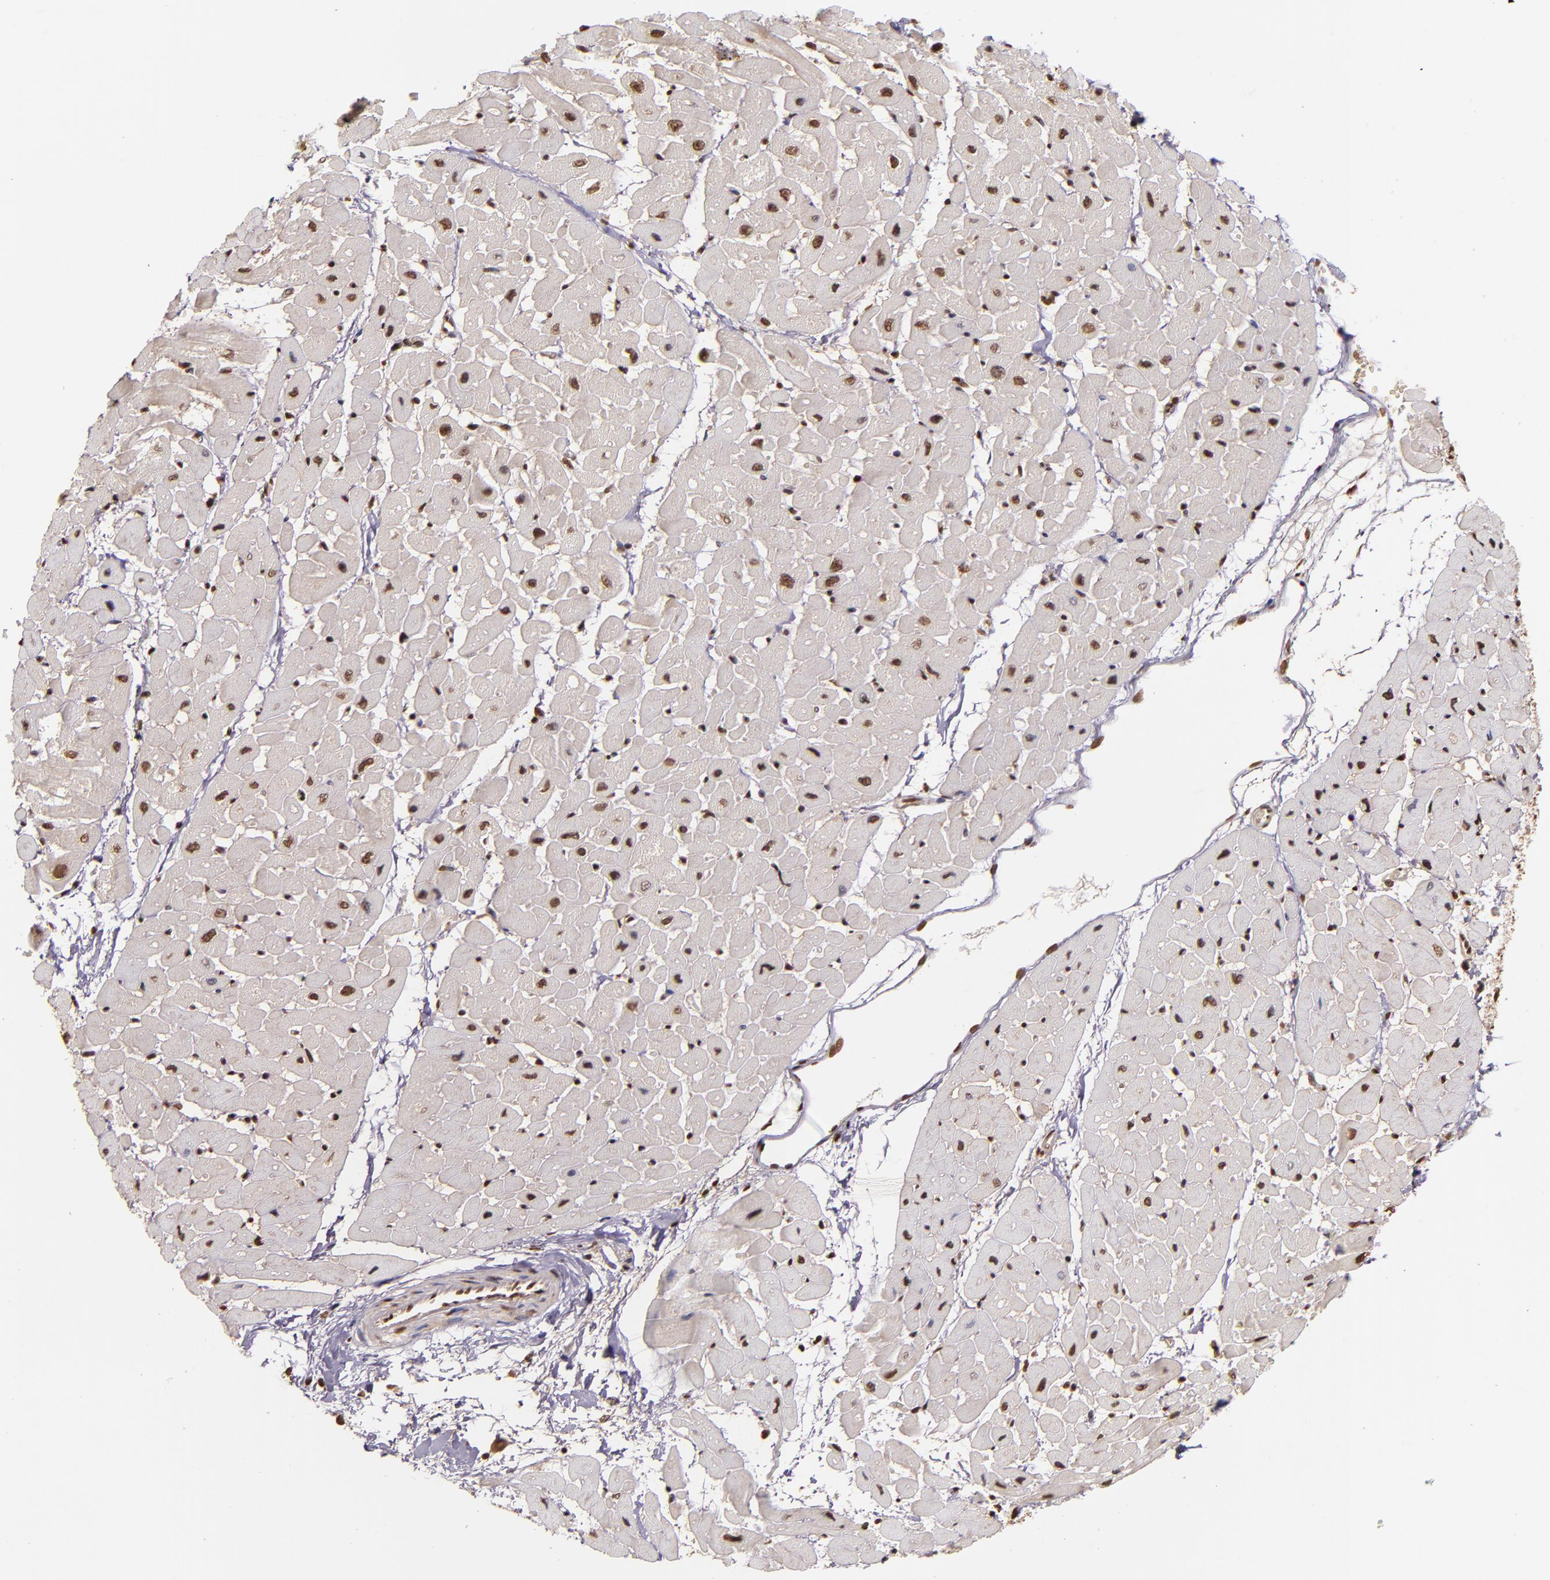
{"staining": {"intensity": "moderate", "quantity": ">75%", "location": "nuclear"}, "tissue": "heart muscle", "cell_type": "Cardiomyocytes", "image_type": "normal", "snomed": [{"axis": "morphology", "description": "Normal tissue, NOS"}, {"axis": "topography", "description": "Heart"}], "caption": "About >75% of cardiomyocytes in benign human heart muscle display moderate nuclear protein staining as visualized by brown immunohistochemical staining.", "gene": "CUL3", "patient": {"sex": "male", "age": 45}}